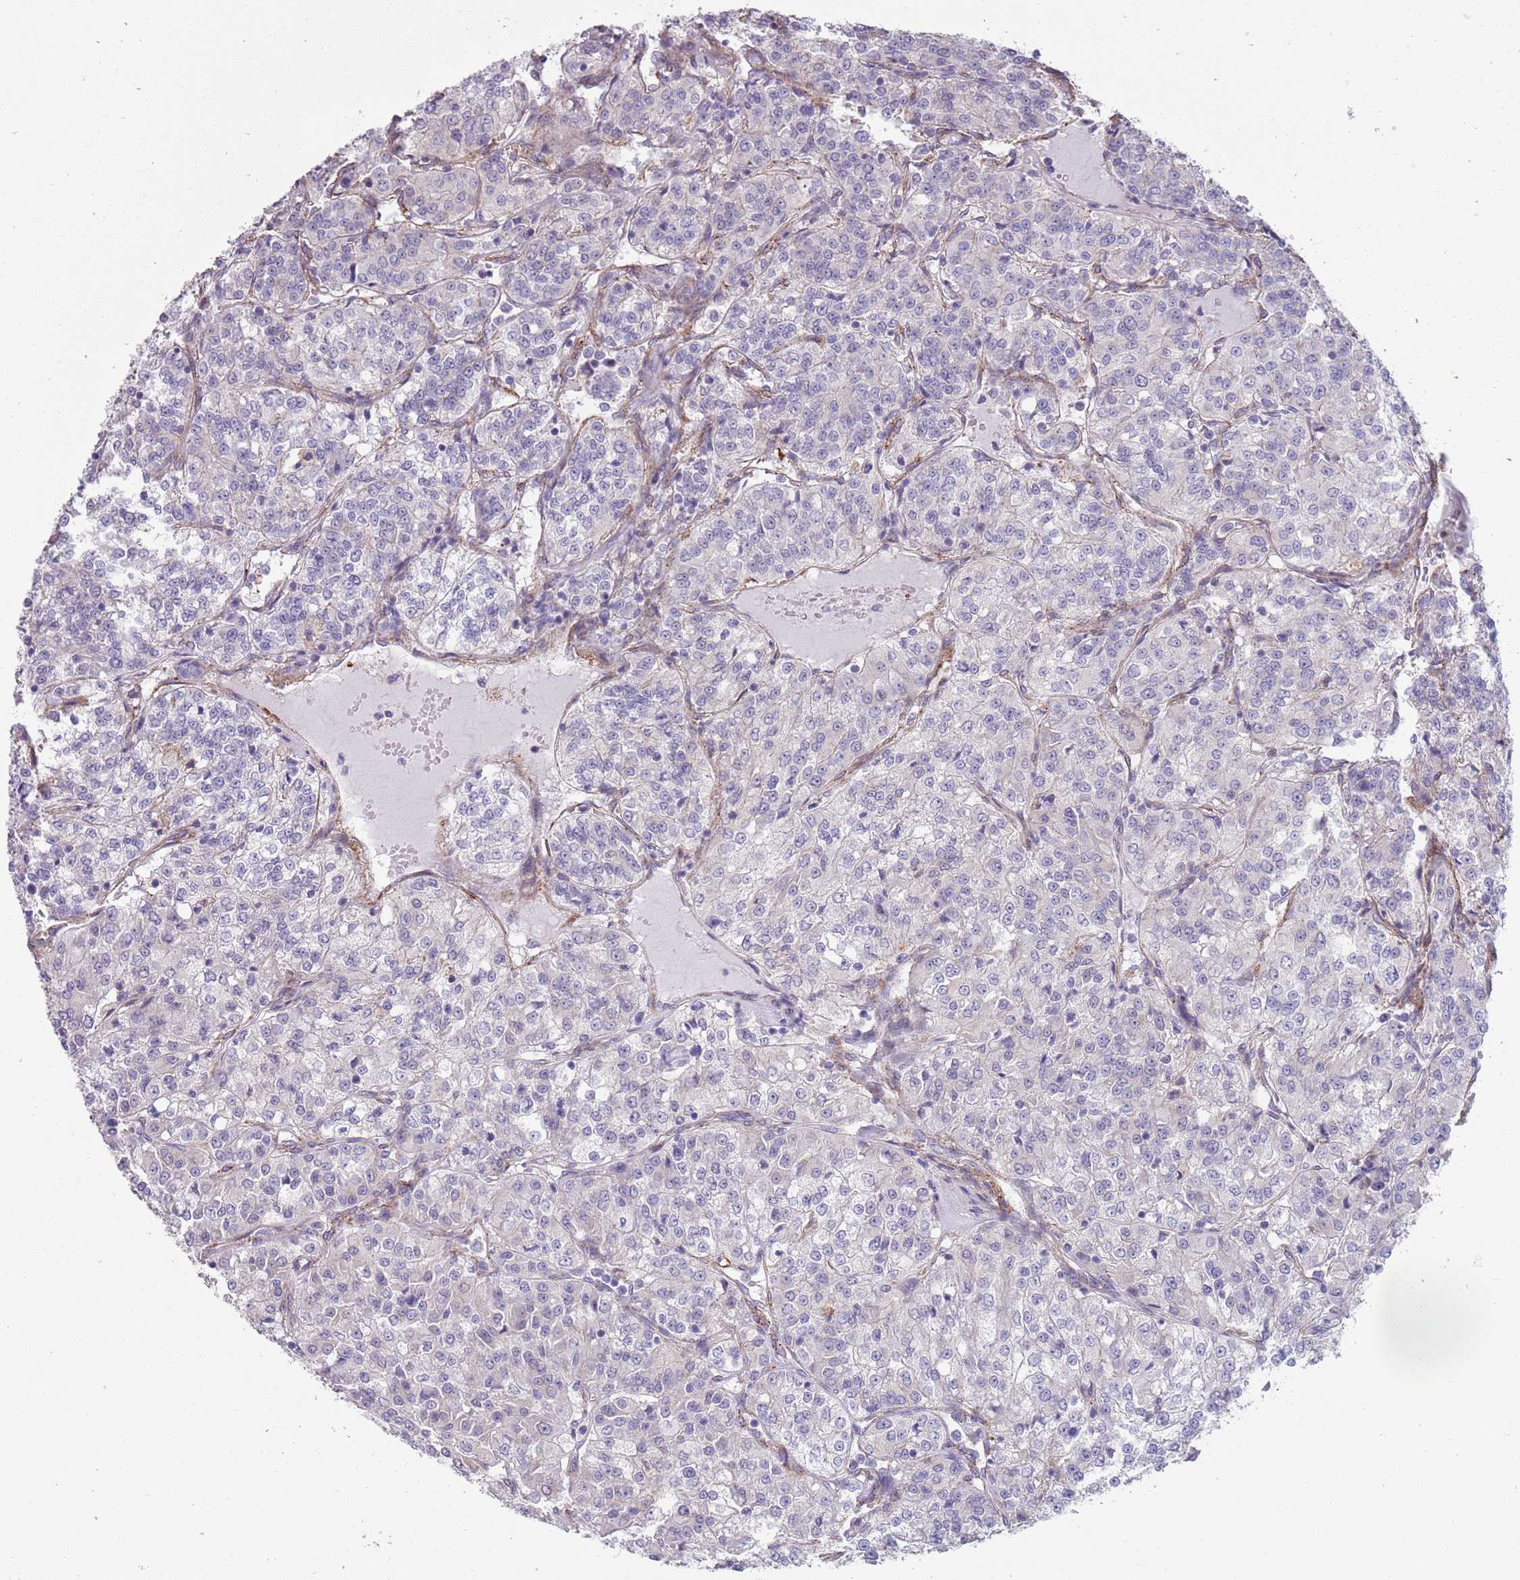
{"staining": {"intensity": "negative", "quantity": "none", "location": "none"}, "tissue": "renal cancer", "cell_type": "Tumor cells", "image_type": "cancer", "snomed": [{"axis": "morphology", "description": "Adenocarcinoma, NOS"}, {"axis": "topography", "description": "Kidney"}], "caption": "This is an IHC histopathology image of renal cancer. There is no expression in tumor cells.", "gene": "CREBZF", "patient": {"sex": "female", "age": 63}}